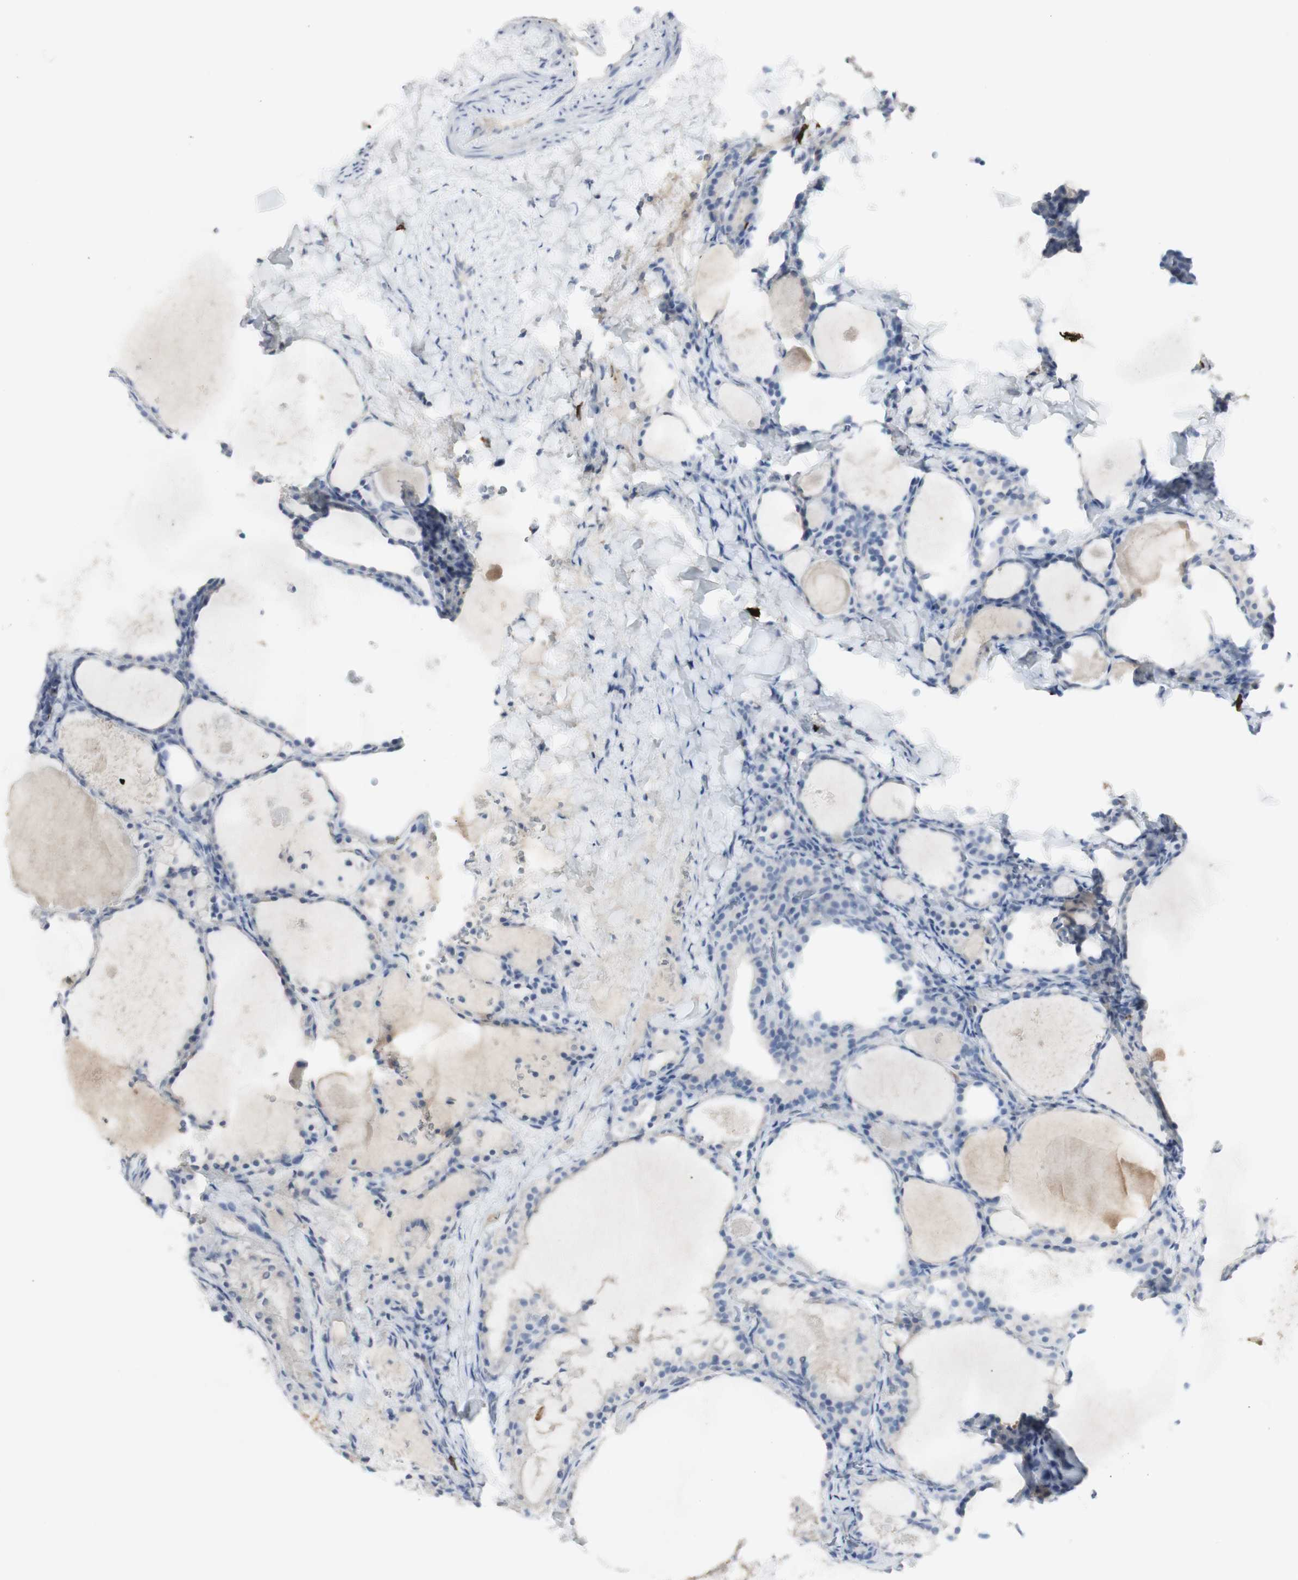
{"staining": {"intensity": "negative", "quantity": "none", "location": "none"}, "tissue": "thyroid cancer", "cell_type": "Tumor cells", "image_type": "cancer", "snomed": [{"axis": "morphology", "description": "Papillary adenocarcinoma, NOS"}, {"axis": "topography", "description": "Thyroid gland"}], "caption": "Immunohistochemical staining of thyroid cancer exhibits no significant expression in tumor cells.", "gene": "CD207", "patient": {"sex": "female", "age": 42}}